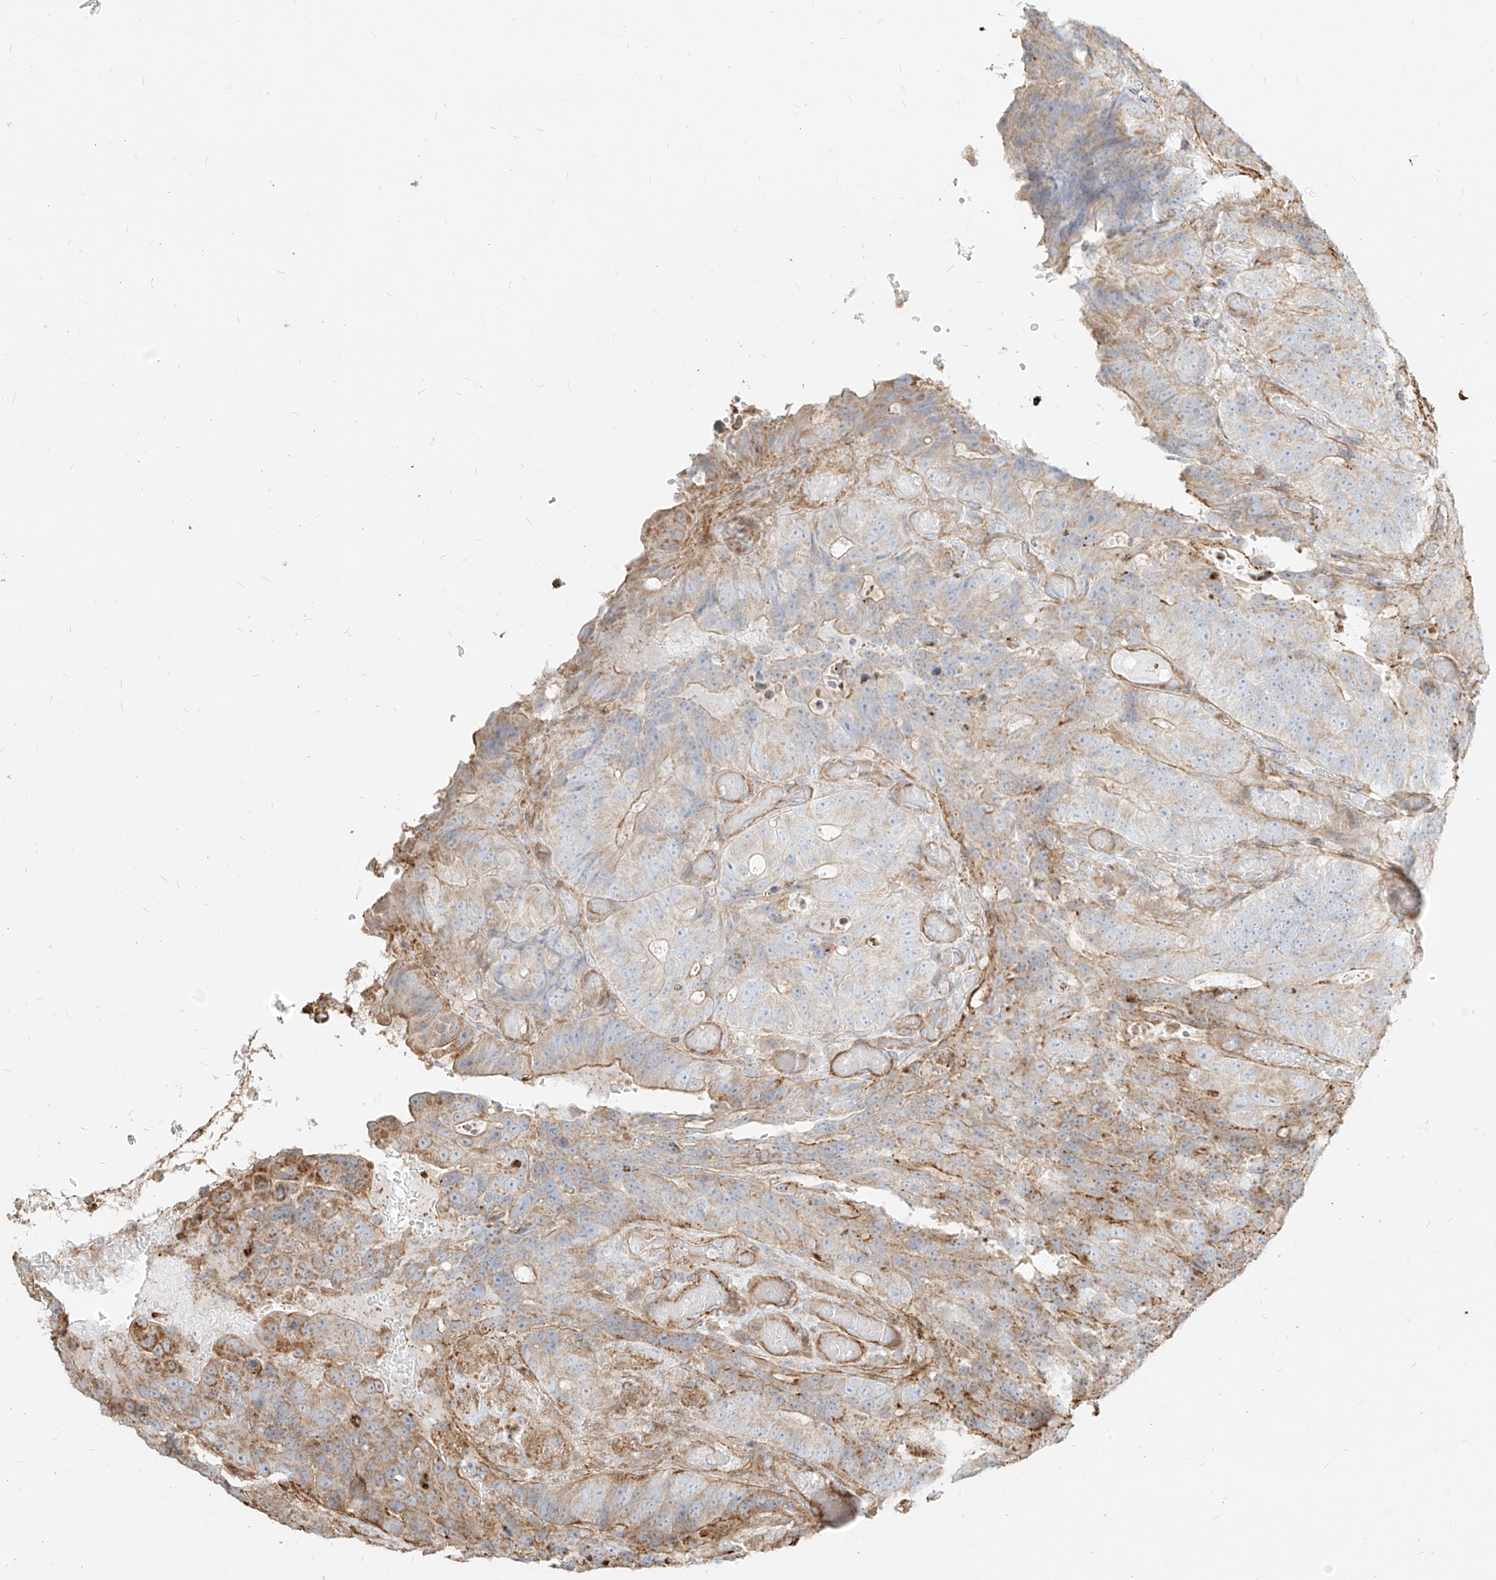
{"staining": {"intensity": "weak", "quantity": "25%-75%", "location": "cytoplasmic/membranous"}, "tissue": "colorectal cancer", "cell_type": "Tumor cells", "image_type": "cancer", "snomed": [{"axis": "morphology", "description": "Adenocarcinoma, NOS"}, {"axis": "topography", "description": "Colon"}], "caption": "Immunohistochemical staining of human colorectal adenocarcinoma demonstrates low levels of weak cytoplasmic/membranous positivity in about 25%-75% of tumor cells.", "gene": "MTX2", "patient": {"sex": "male", "age": 87}}